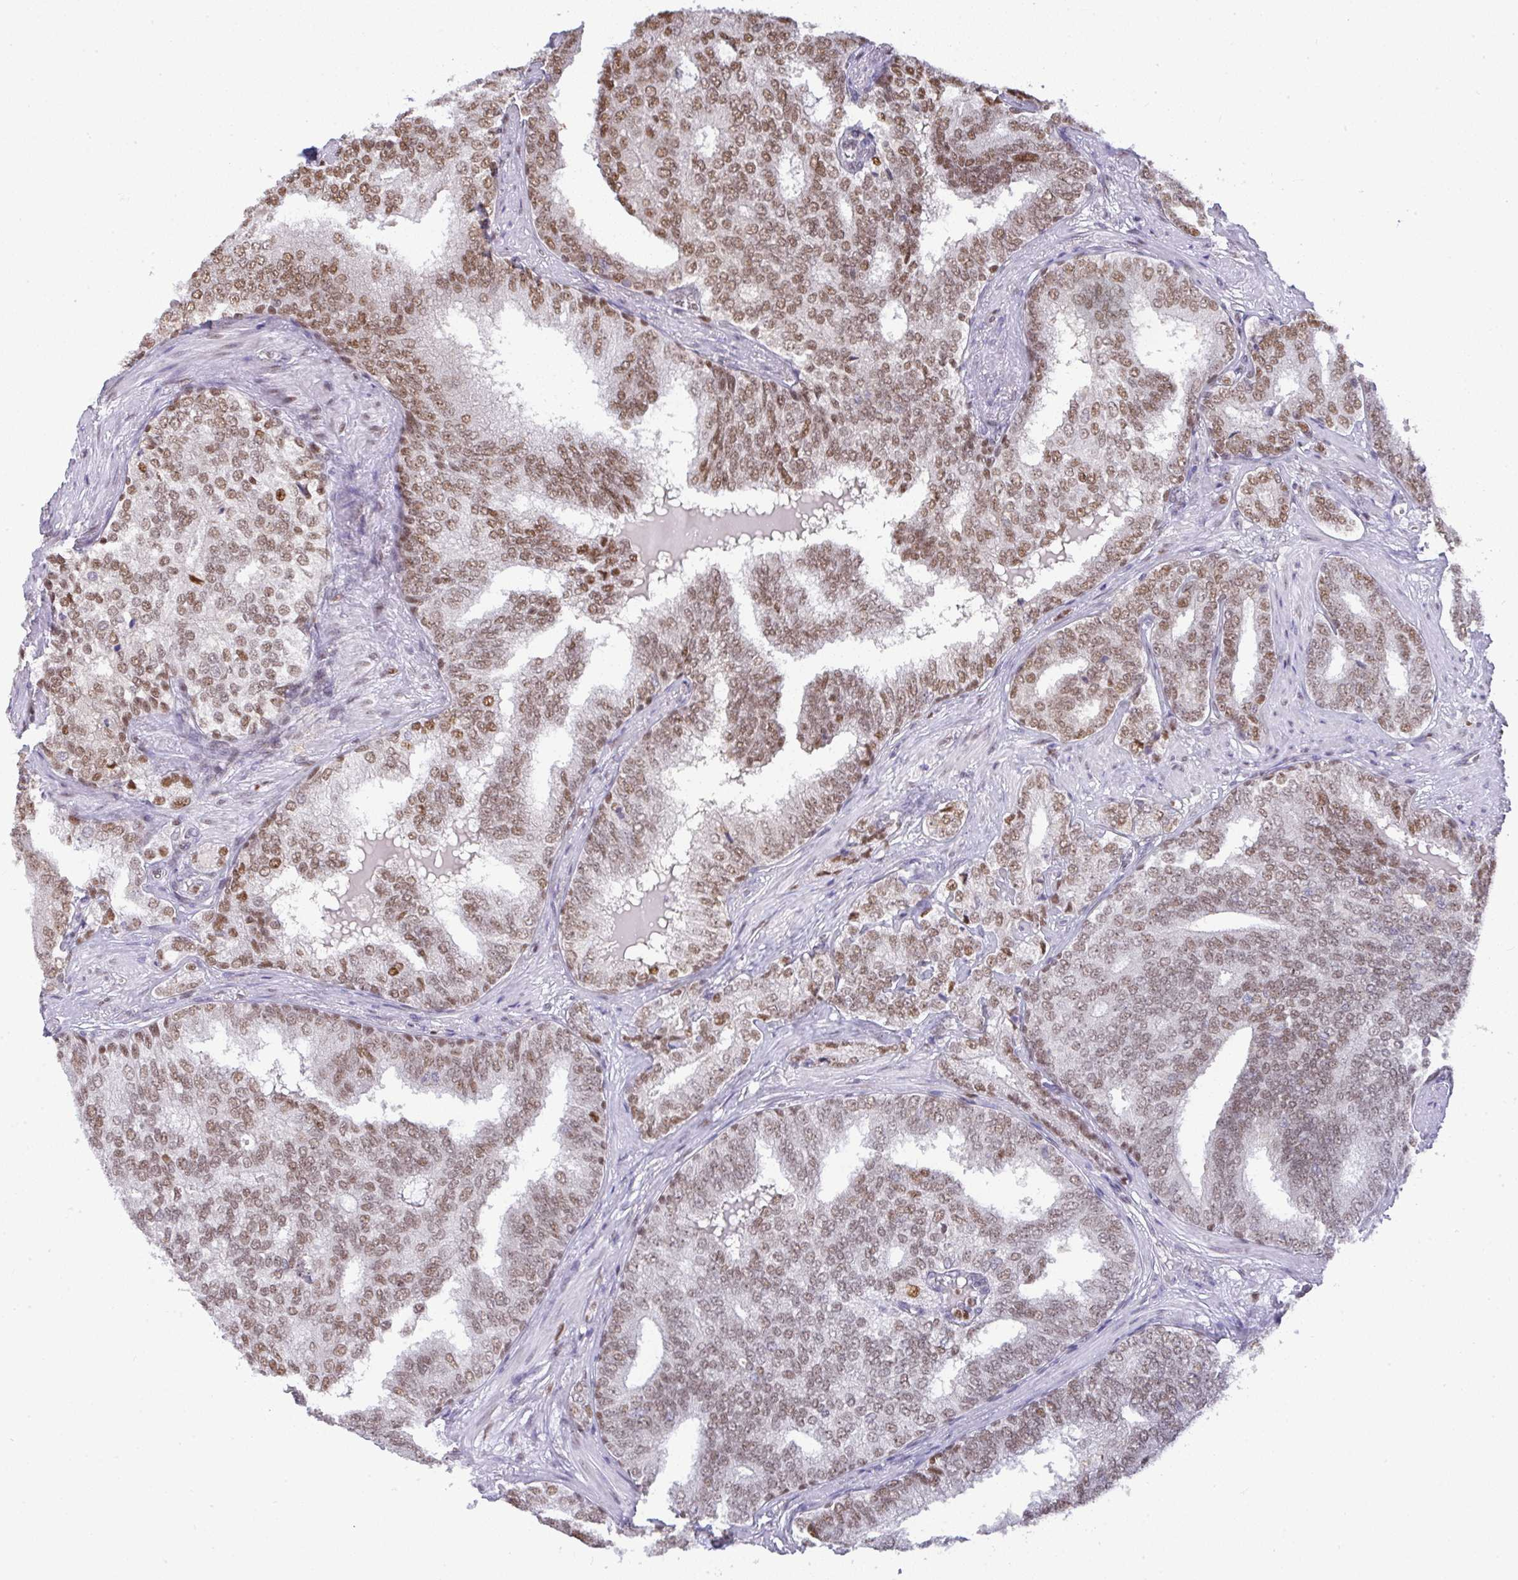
{"staining": {"intensity": "moderate", "quantity": "25%-75%", "location": "nuclear"}, "tissue": "prostate cancer", "cell_type": "Tumor cells", "image_type": "cancer", "snomed": [{"axis": "morphology", "description": "Adenocarcinoma, High grade"}, {"axis": "topography", "description": "Prostate"}], "caption": "Prostate cancer (high-grade adenocarcinoma) stained with a brown dye reveals moderate nuclear positive staining in about 25%-75% of tumor cells.", "gene": "BBX", "patient": {"sex": "male", "age": 72}}